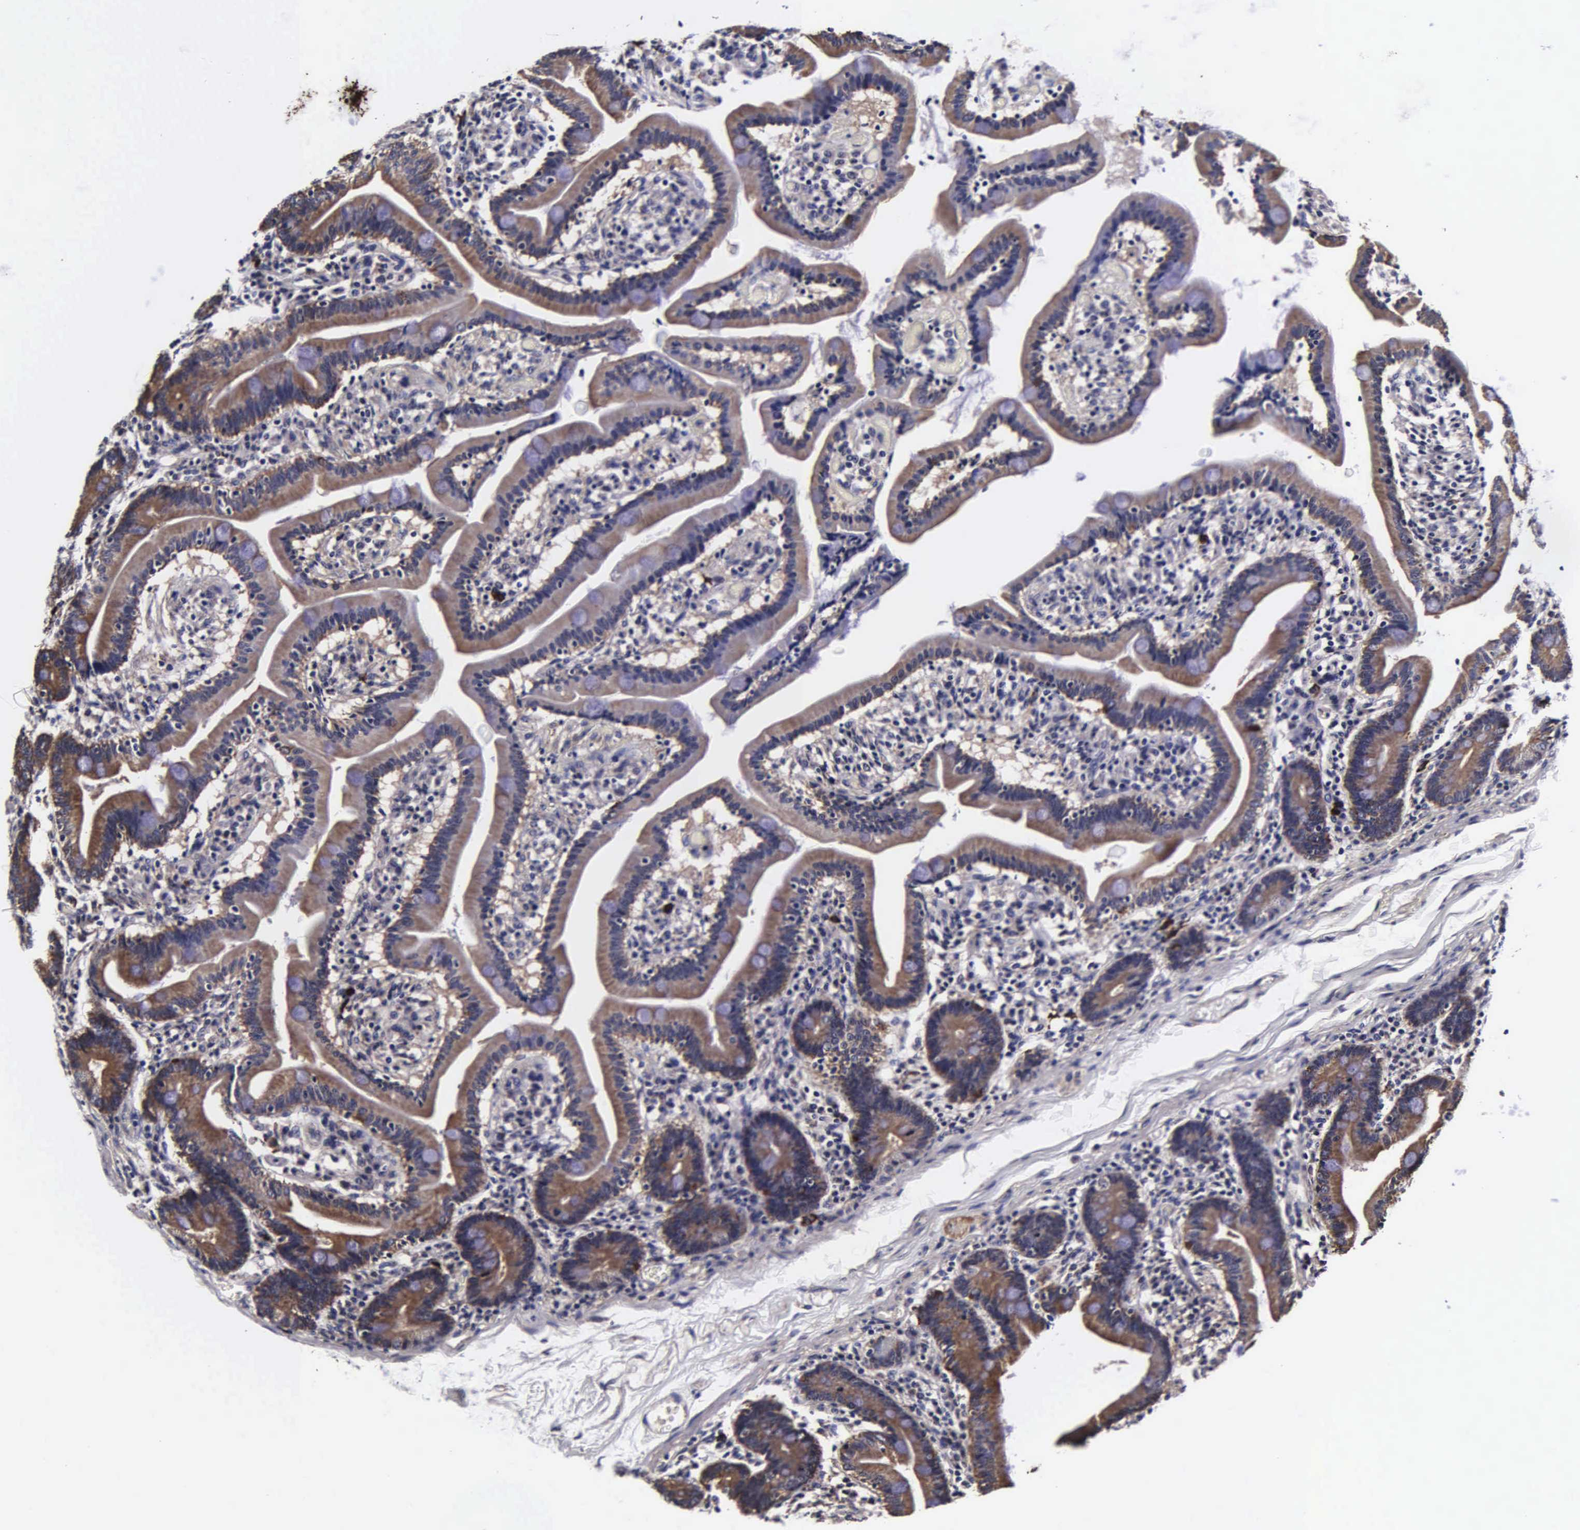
{"staining": {"intensity": "moderate", "quantity": ">75%", "location": "cytoplasmic/membranous"}, "tissue": "duodenum", "cell_type": "Glandular cells", "image_type": "normal", "snomed": [{"axis": "morphology", "description": "Normal tissue, NOS"}, {"axis": "topography", "description": "Duodenum"}], "caption": "Duodenum was stained to show a protein in brown. There is medium levels of moderate cytoplasmic/membranous positivity in approximately >75% of glandular cells. (Stains: DAB in brown, nuclei in blue, Microscopy: brightfield microscopy at high magnification).", "gene": "PSMA3", "patient": {"sex": "female", "age": 75}}